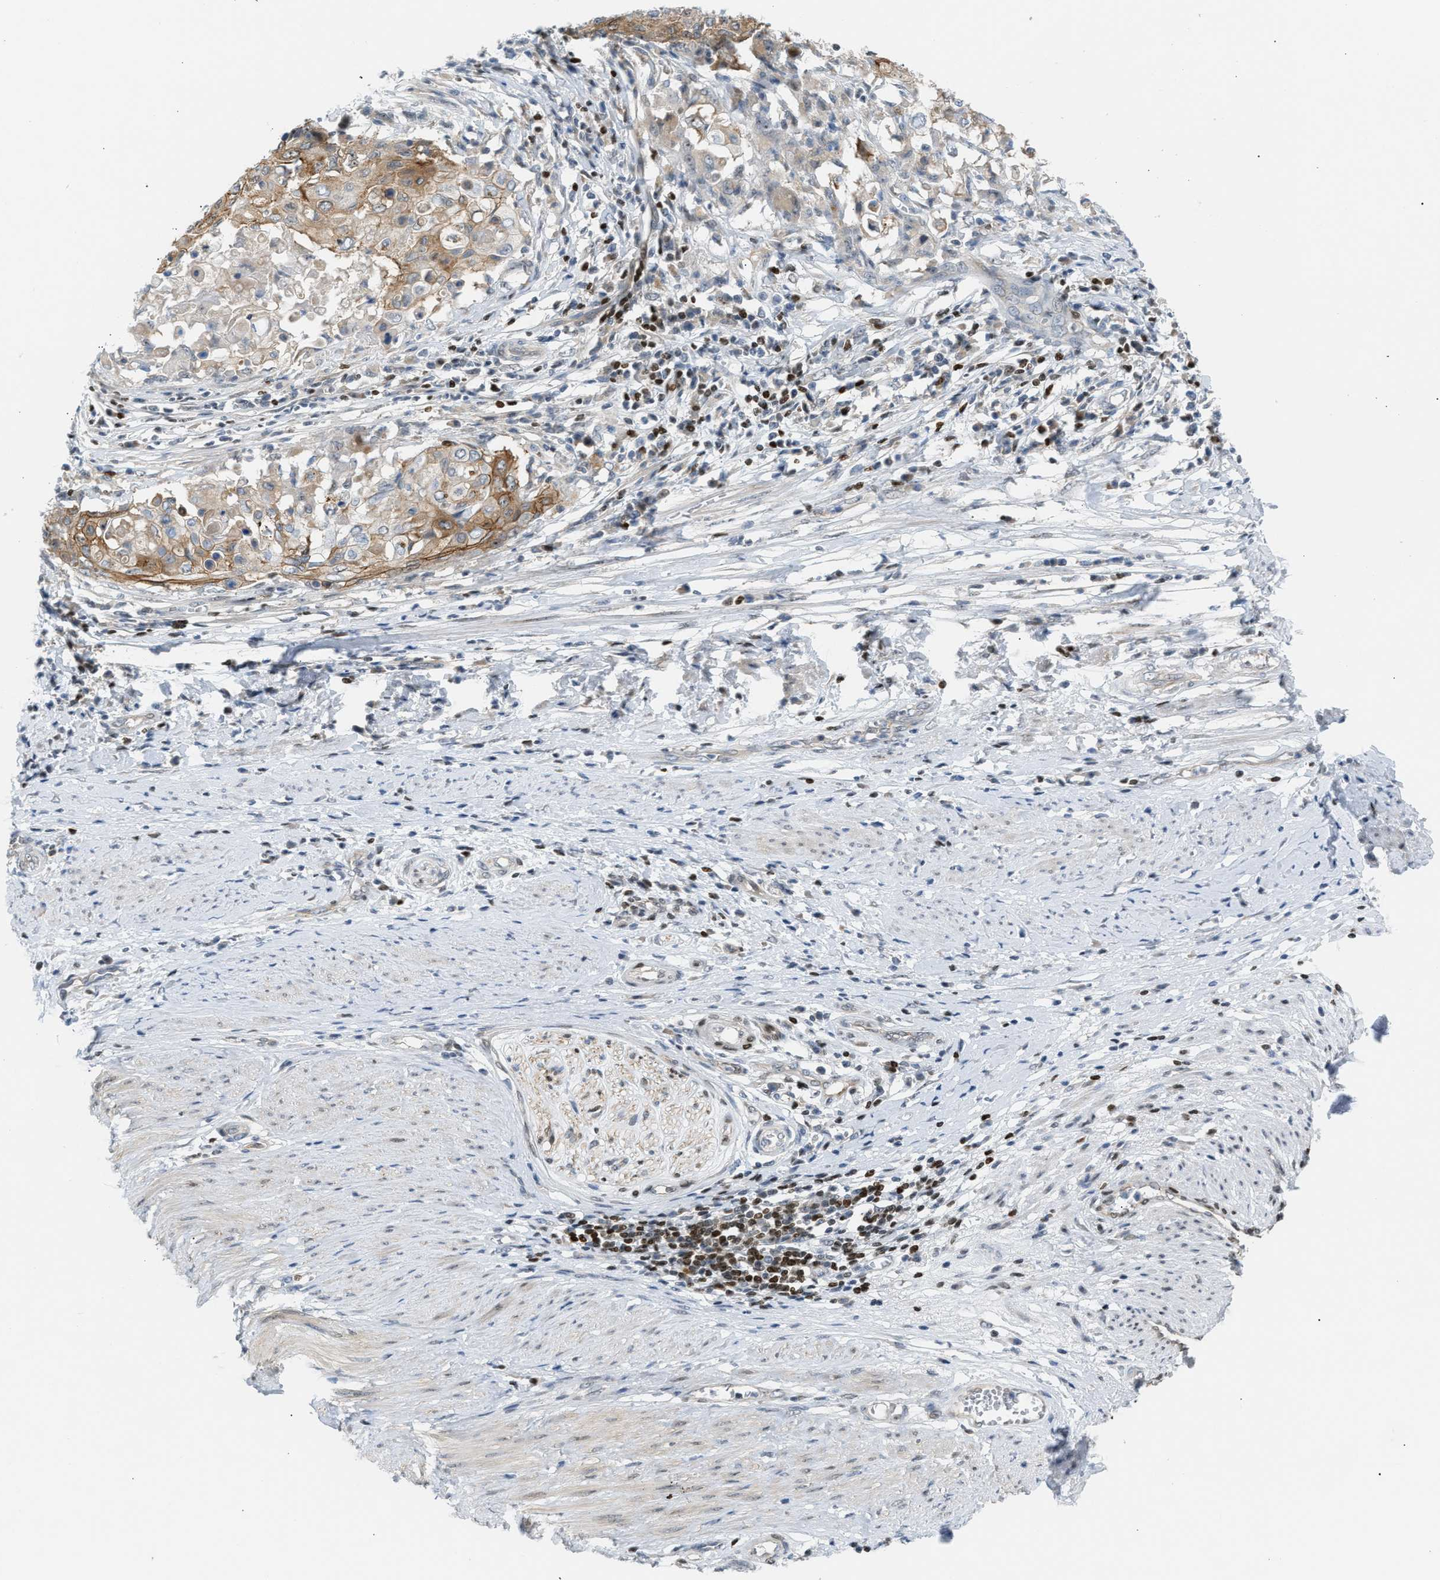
{"staining": {"intensity": "moderate", "quantity": "<25%", "location": "cytoplasmic/membranous"}, "tissue": "cervical cancer", "cell_type": "Tumor cells", "image_type": "cancer", "snomed": [{"axis": "morphology", "description": "Squamous cell carcinoma, NOS"}, {"axis": "topography", "description": "Cervix"}], "caption": "Moderate cytoplasmic/membranous staining is appreciated in about <25% of tumor cells in cervical cancer.", "gene": "NPS", "patient": {"sex": "female", "age": 39}}